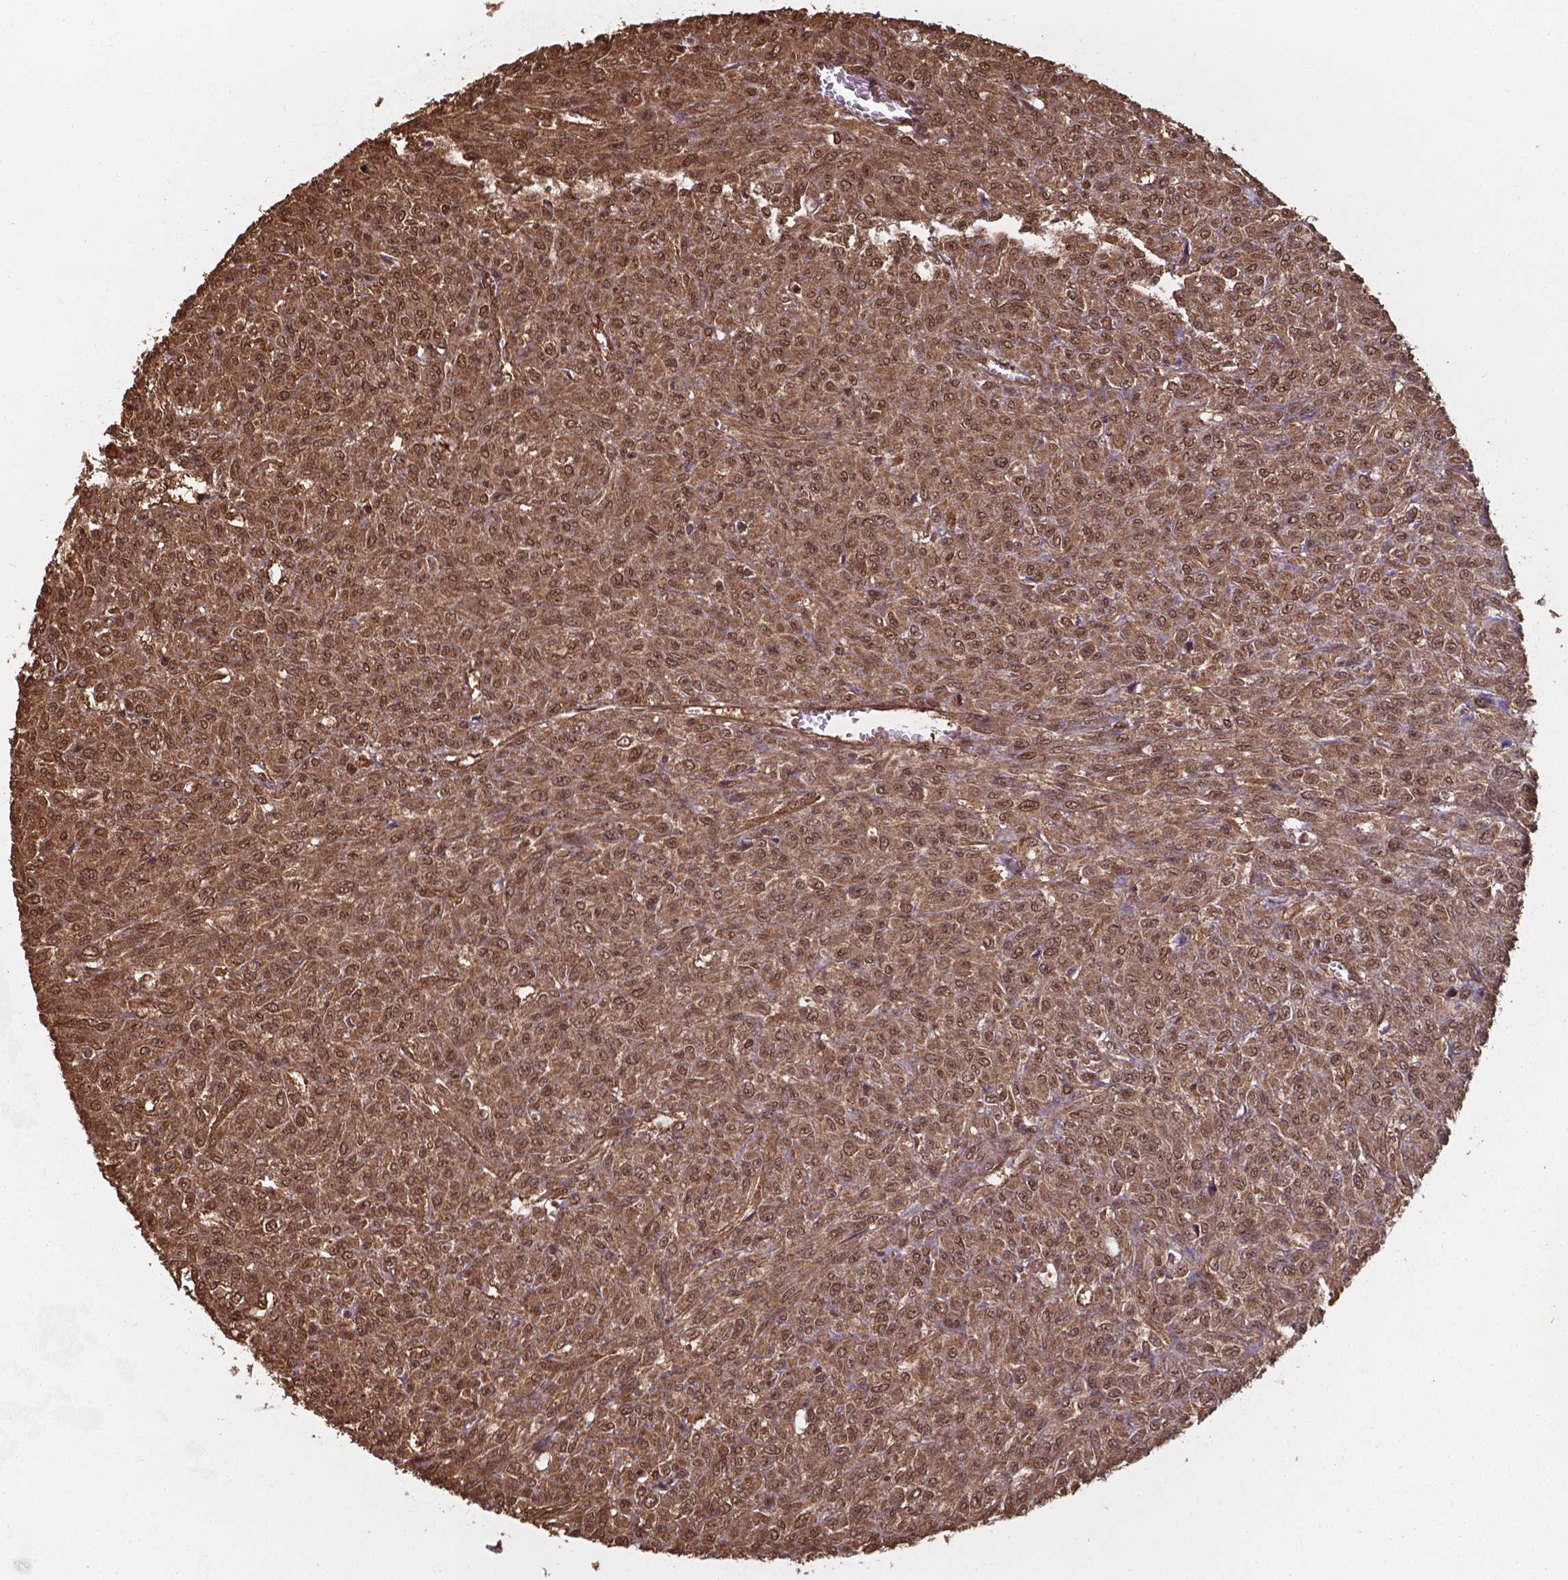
{"staining": {"intensity": "strong", "quantity": ">75%", "location": "cytoplasmic/membranous,nuclear"}, "tissue": "renal cancer", "cell_type": "Tumor cells", "image_type": "cancer", "snomed": [{"axis": "morphology", "description": "Adenocarcinoma, NOS"}, {"axis": "topography", "description": "Kidney"}], "caption": "An immunohistochemistry image of tumor tissue is shown. Protein staining in brown shows strong cytoplasmic/membranous and nuclear positivity in renal cancer within tumor cells.", "gene": "CHP2", "patient": {"sex": "male", "age": 58}}